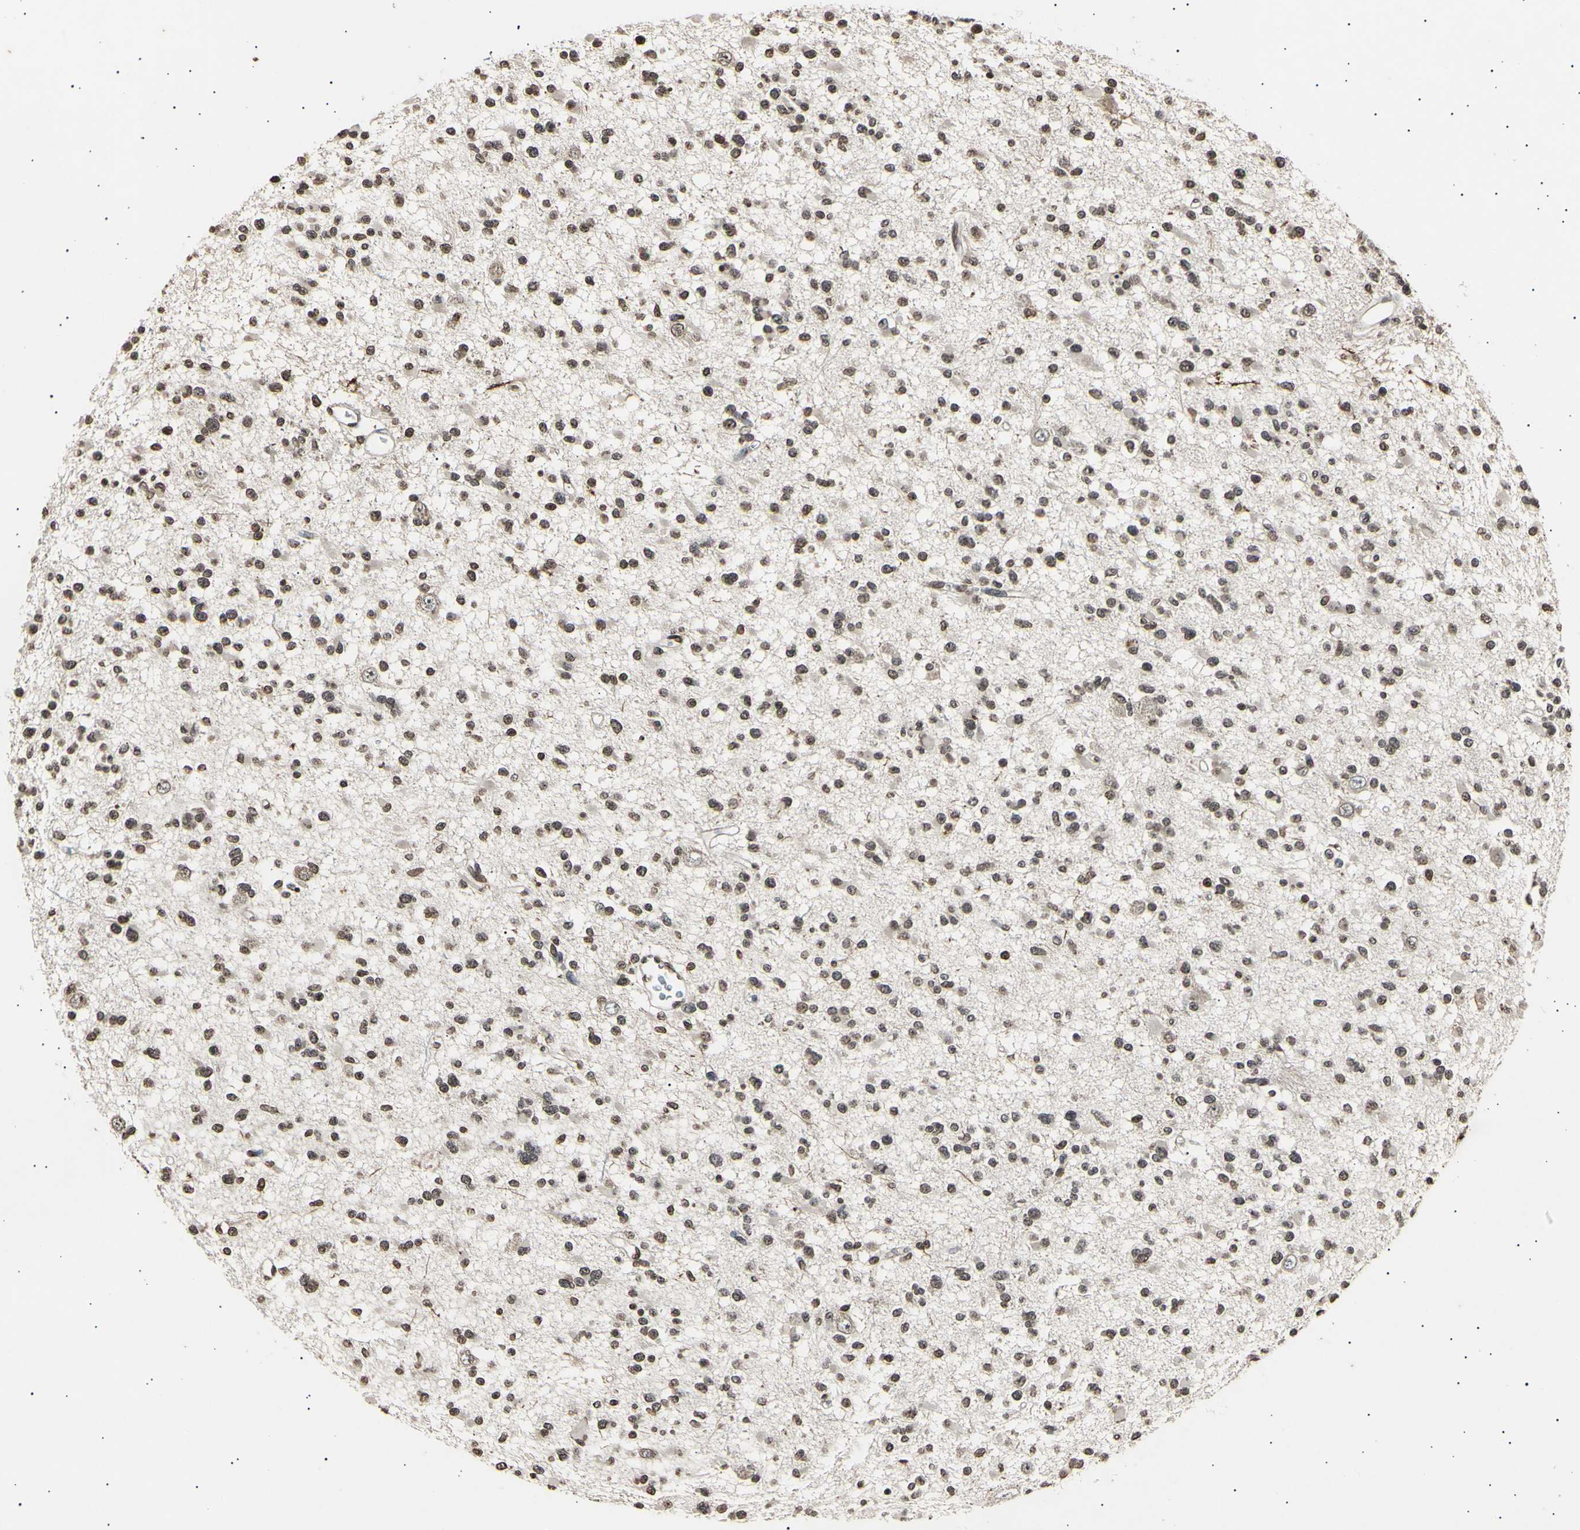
{"staining": {"intensity": "moderate", "quantity": ">75%", "location": "nuclear"}, "tissue": "glioma", "cell_type": "Tumor cells", "image_type": "cancer", "snomed": [{"axis": "morphology", "description": "Glioma, malignant, Low grade"}, {"axis": "topography", "description": "Brain"}], "caption": "IHC histopathology image of neoplastic tissue: human glioma stained using immunohistochemistry (IHC) reveals medium levels of moderate protein expression localized specifically in the nuclear of tumor cells, appearing as a nuclear brown color.", "gene": "ANAPC7", "patient": {"sex": "female", "age": 22}}